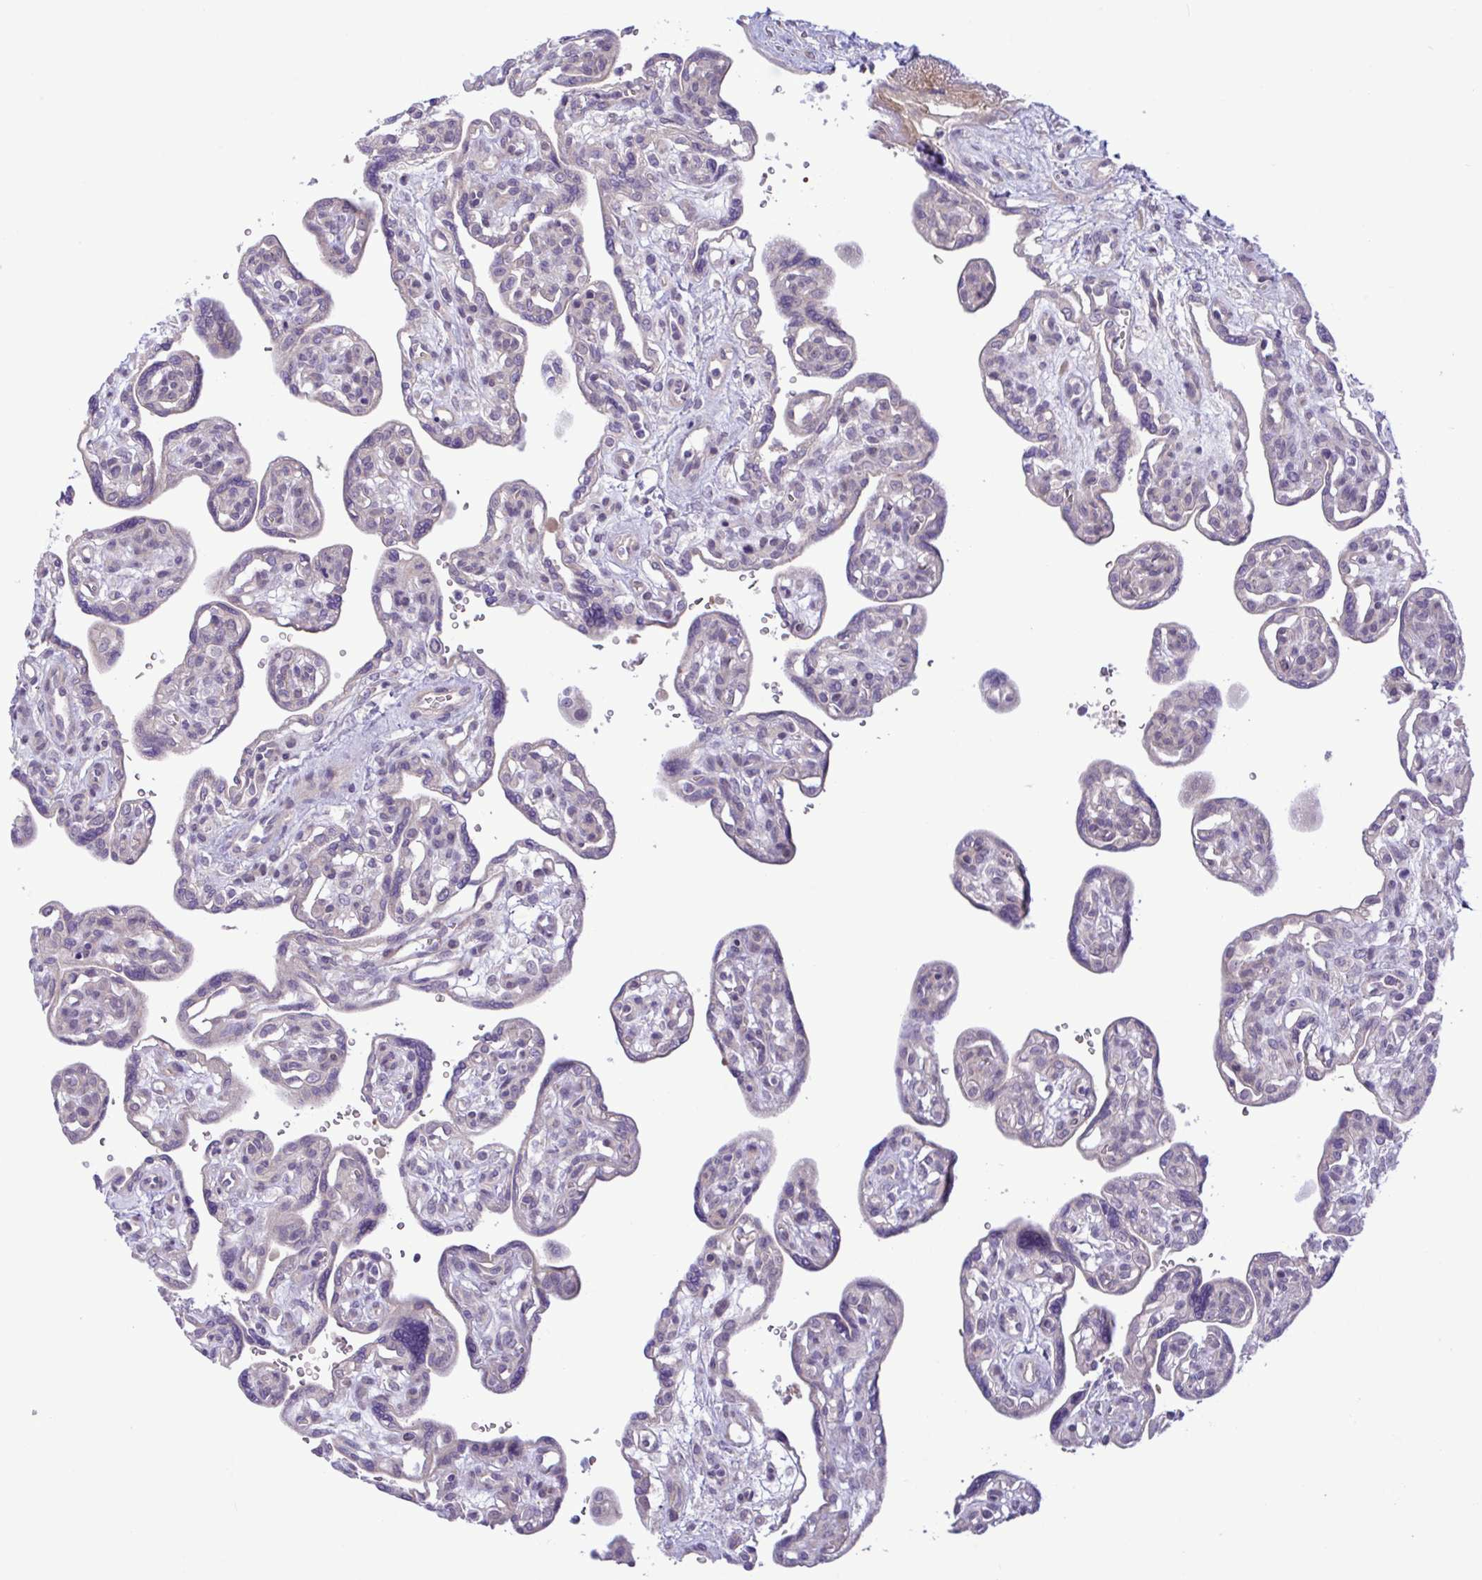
{"staining": {"intensity": "weak", "quantity": ">75%", "location": "cytoplasmic/membranous"}, "tissue": "placenta", "cell_type": "Decidual cells", "image_type": "normal", "snomed": [{"axis": "morphology", "description": "Normal tissue, NOS"}, {"axis": "topography", "description": "Placenta"}], "caption": "Decidual cells show low levels of weak cytoplasmic/membranous expression in approximately >75% of cells in benign placenta.", "gene": "SYNPO2L", "patient": {"sex": "female", "age": 39}}